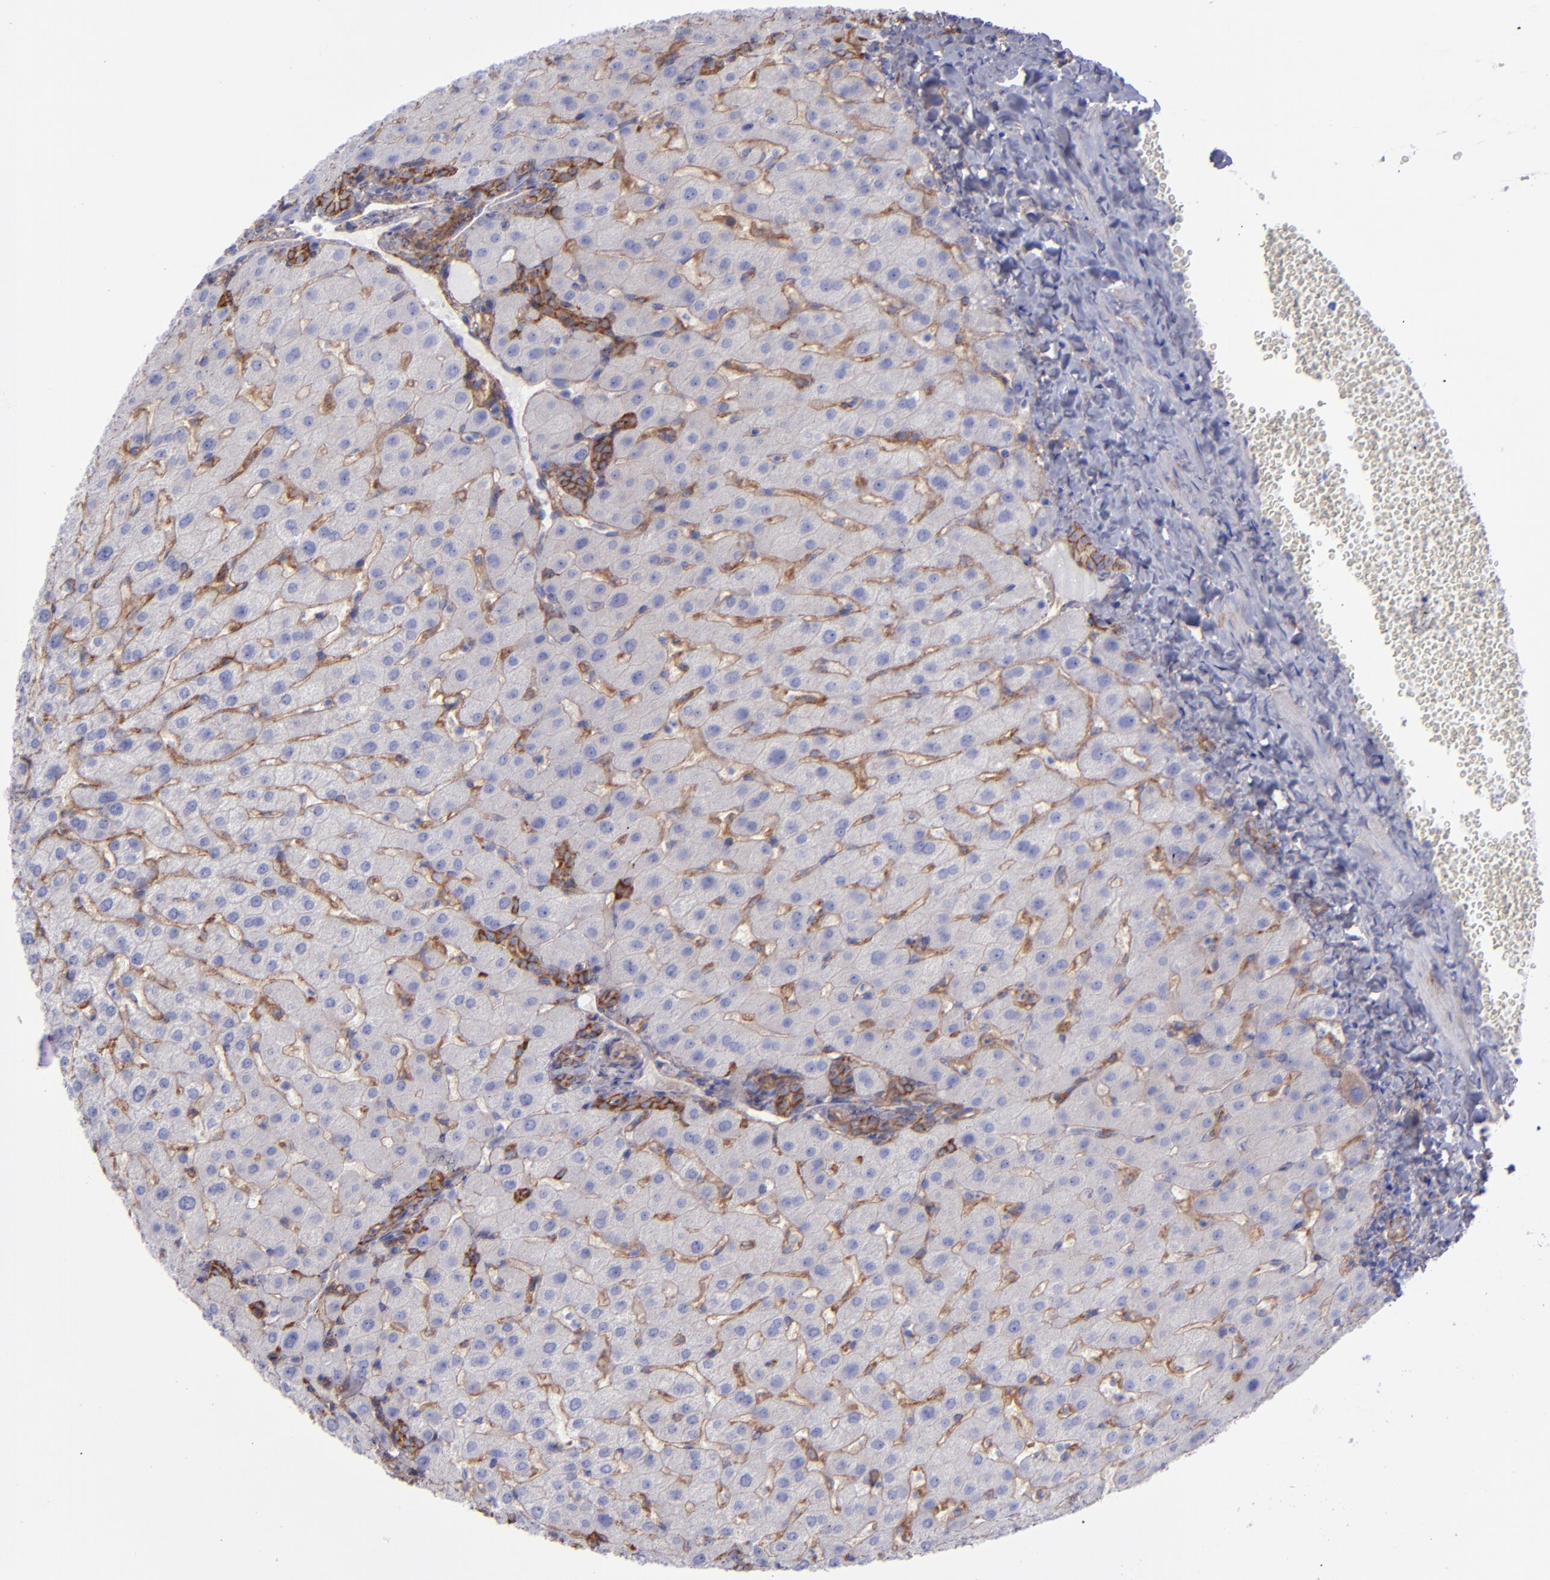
{"staining": {"intensity": "moderate", "quantity": ">75%", "location": "cytoplasmic/membranous"}, "tissue": "liver", "cell_type": "Cholangiocytes", "image_type": "normal", "snomed": [{"axis": "morphology", "description": "Normal tissue, NOS"}, {"axis": "morphology", "description": "Fibrosis, NOS"}, {"axis": "topography", "description": "Liver"}], "caption": "A photomicrograph of liver stained for a protein shows moderate cytoplasmic/membranous brown staining in cholangiocytes.", "gene": "ITGAV", "patient": {"sex": "female", "age": 29}}